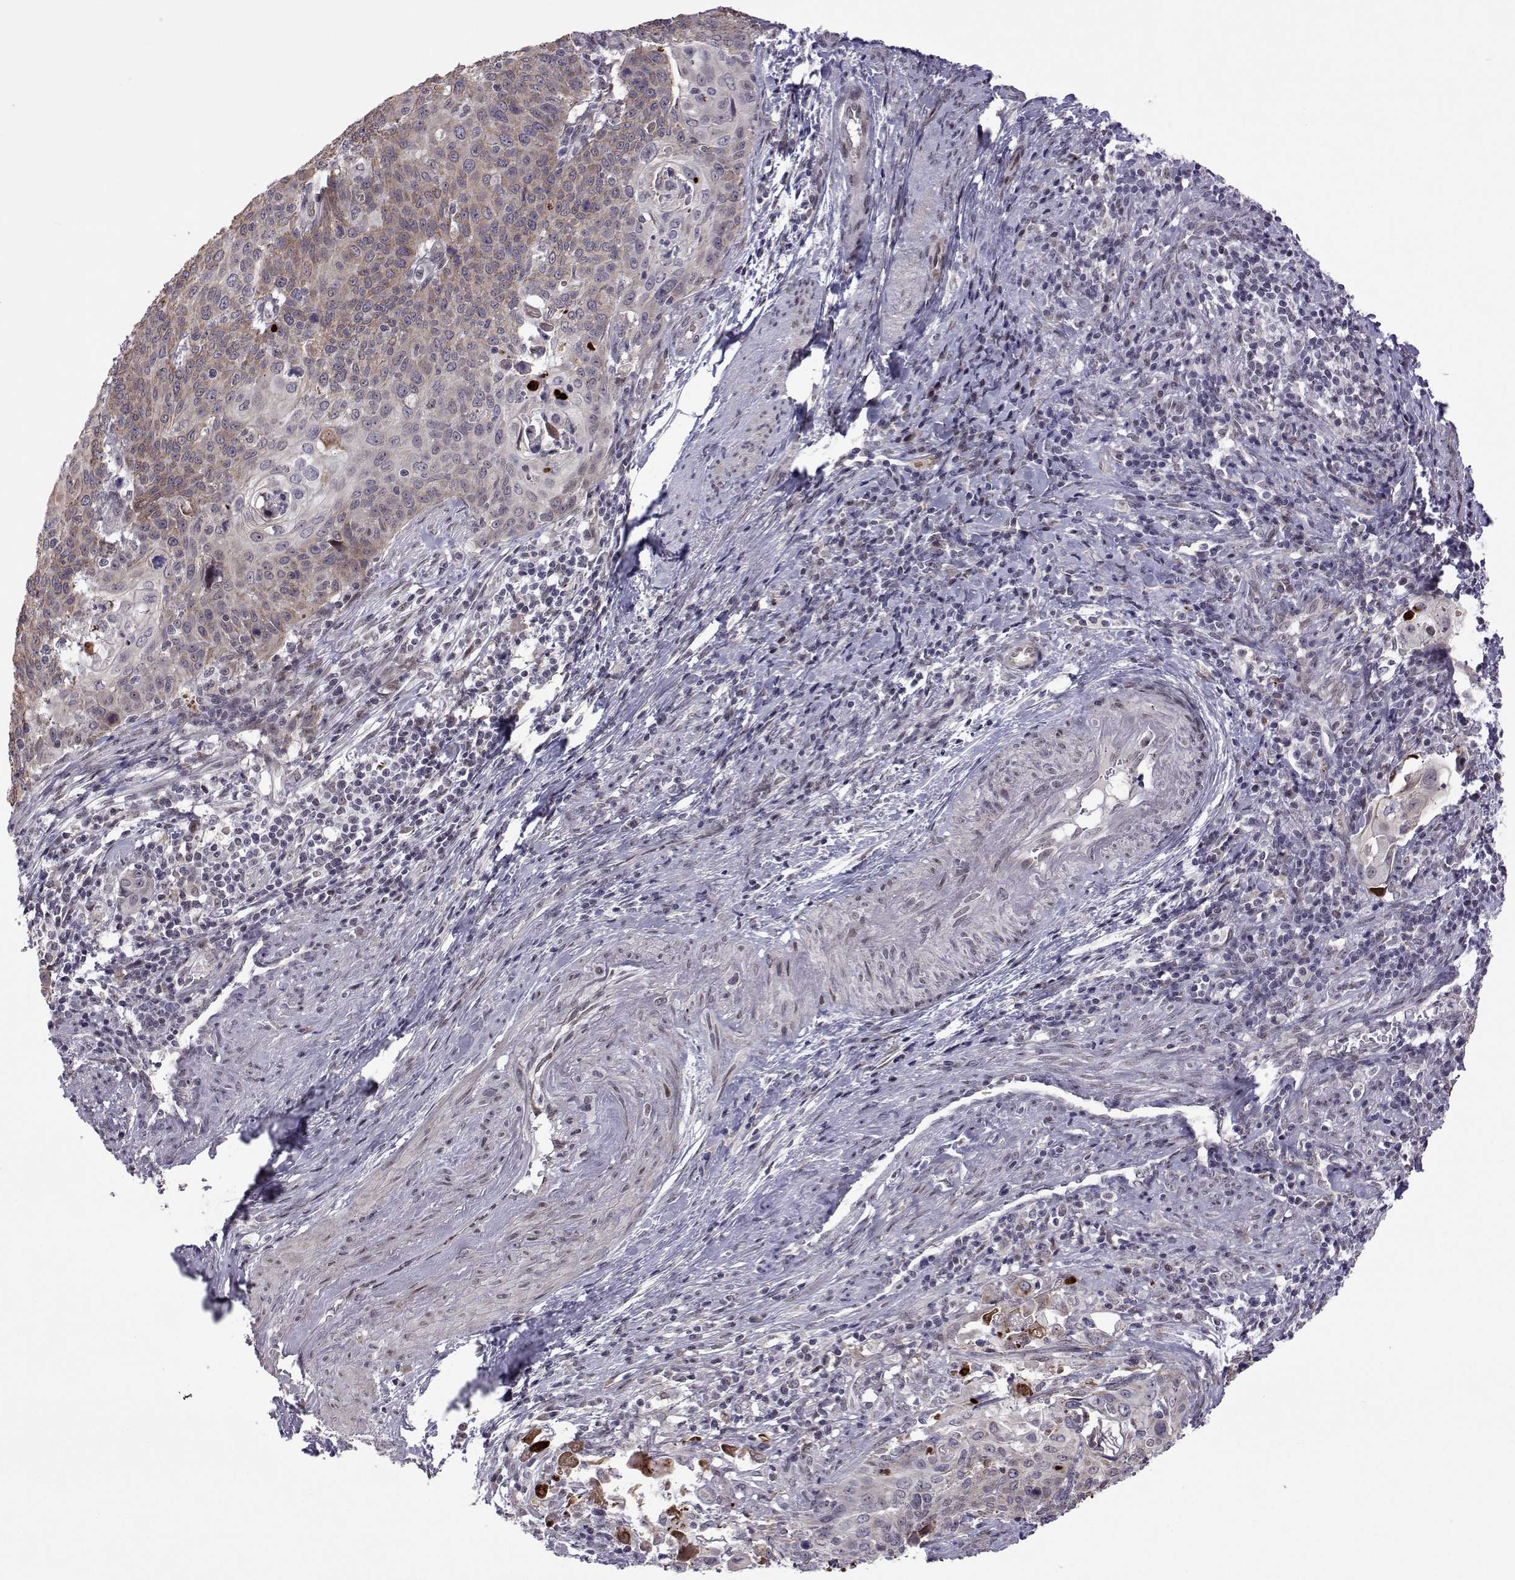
{"staining": {"intensity": "weak", "quantity": "25%-75%", "location": "cytoplasmic/membranous"}, "tissue": "cervical cancer", "cell_type": "Tumor cells", "image_type": "cancer", "snomed": [{"axis": "morphology", "description": "Squamous cell carcinoma, NOS"}, {"axis": "topography", "description": "Cervix"}], "caption": "Immunohistochemistry (IHC) micrograph of neoplastic tissue: human cervical squamous cell carcinoma stained using immunohistochemistry (IHC) shows low levels of weak protein expression localized specifically in the cytoplasmic/membranous of tumor cells, appearing as a cytoplasmic/membranous brown color.", "gene": "EFCAB3", "patient": {"sex": "female", "age": 65}}